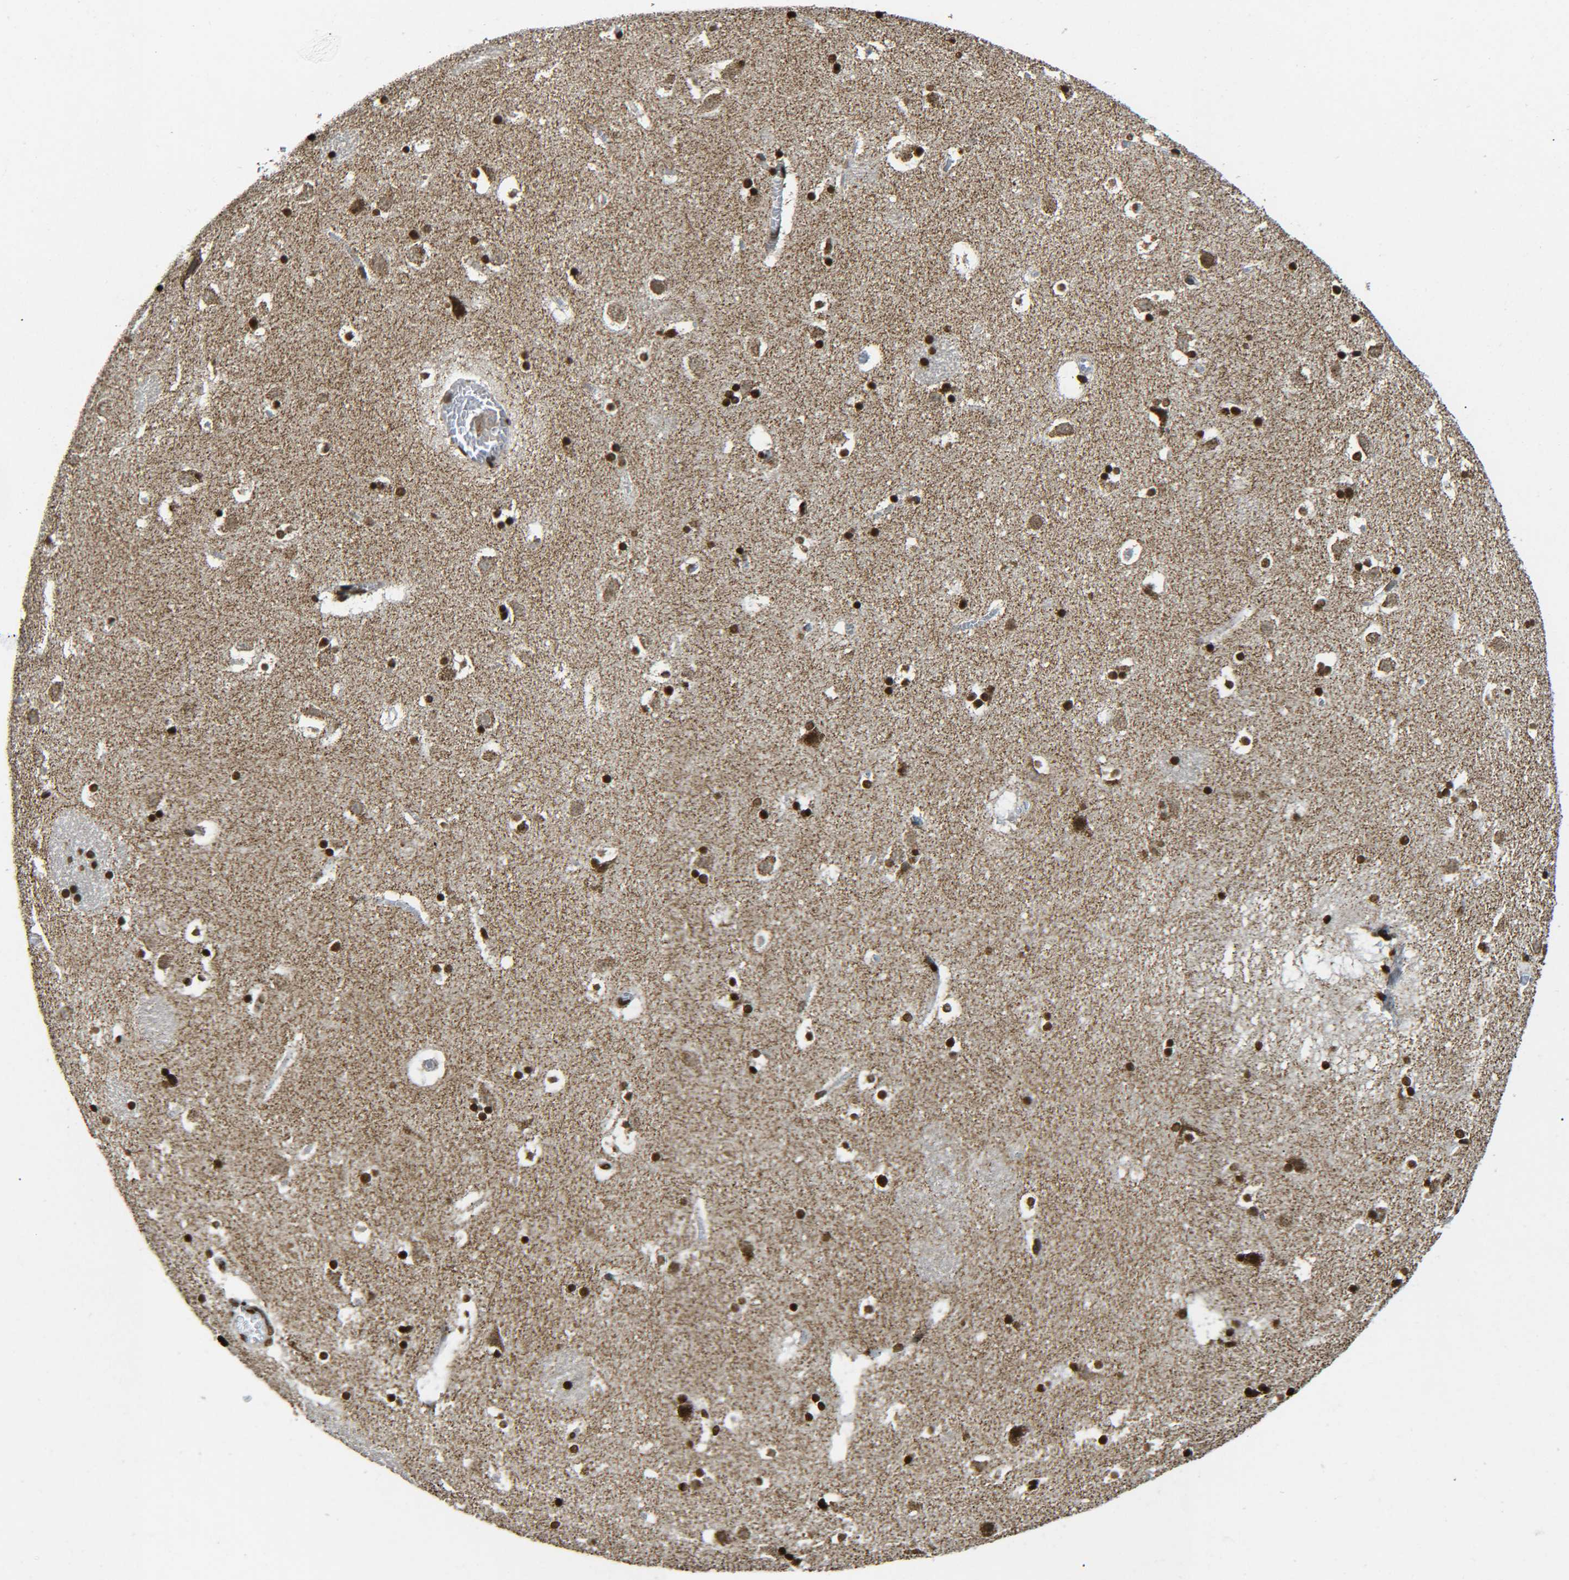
{"staining": {"intensity": "strong", "quantity": ">75%", "location": "nuclear"}, "tissue": "caudate", "cell_type": "Glial cells", "image_type": "normal", "snomed": [{"axis": "morphology", "description": "Normal tissue, NOS"}, {"axis": "topography", "description": "Lateral ventricle wall"}], "caption": "Glial cells demonstrate strong nuclear staining in approximately >75% of cells in unremarkable caudate. The staining was performed using DAB (3,3'-diaminobenzidine) to visualize the protein expression in brown, while the nuclei were stained in blue with hematoxylin (Magnification: 20x).", "gene": "NEUROG2", "patient": {"sex": "male", "age": 45}}